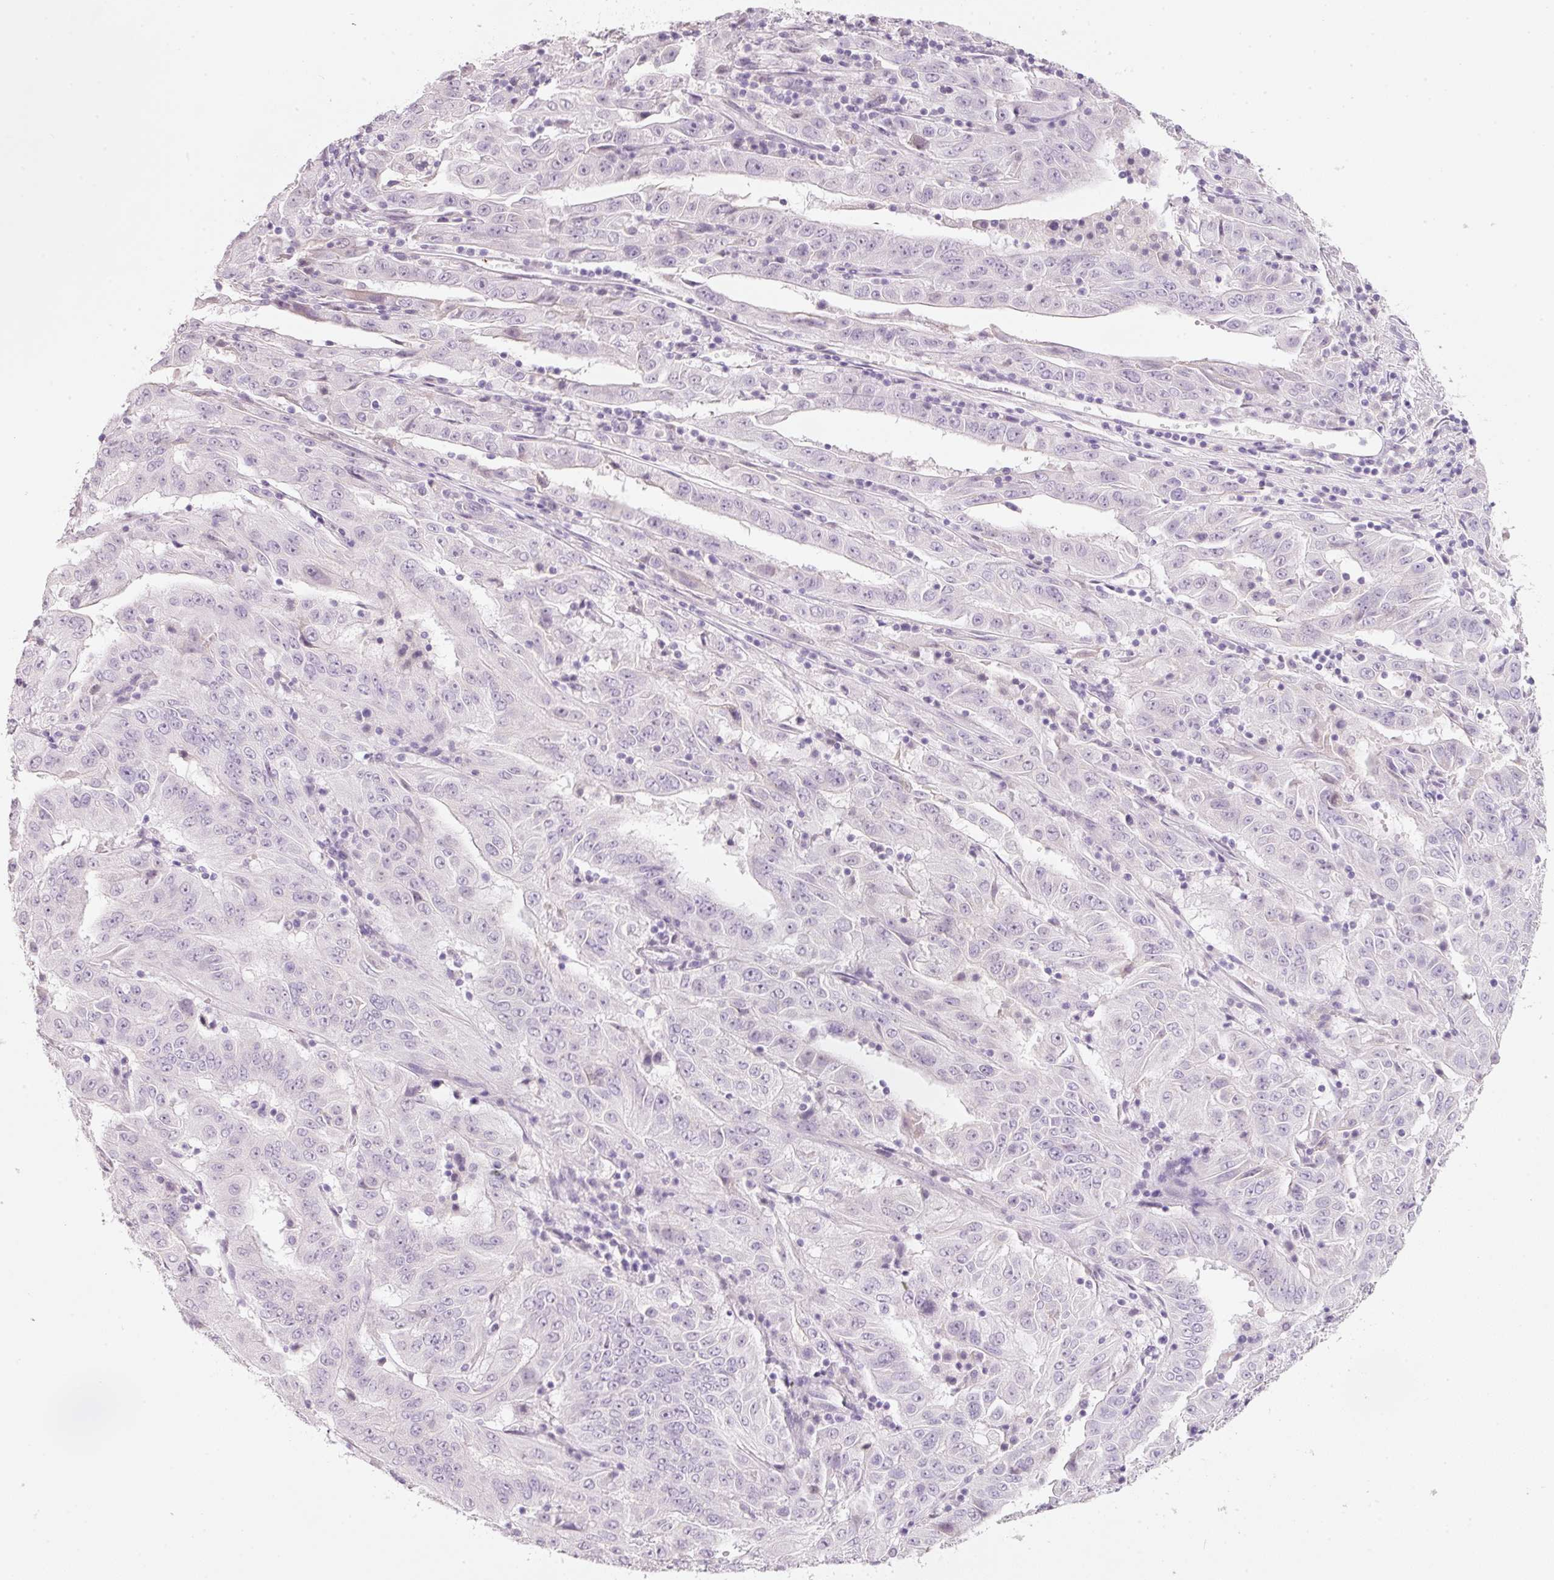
{"staining": {"intensity": "negative", "quantity": "none", "location": "none"}, "tissue": "pancreatic cancer", "cell_type": "Tumor cells", "image_type": "cancer", "snomed": [{"axis": "morphology", "description": "Adenocarcinoma, NOS"}, {"axis": "topography", "description": "Pancreas"}], "caption": "Histopathology image shows no protein expression in tumor cells of pancreatic adenocarcinoma tissue.", "gene": "ENSG00000206549", "patient": {"sex": "male", "age": 63}}